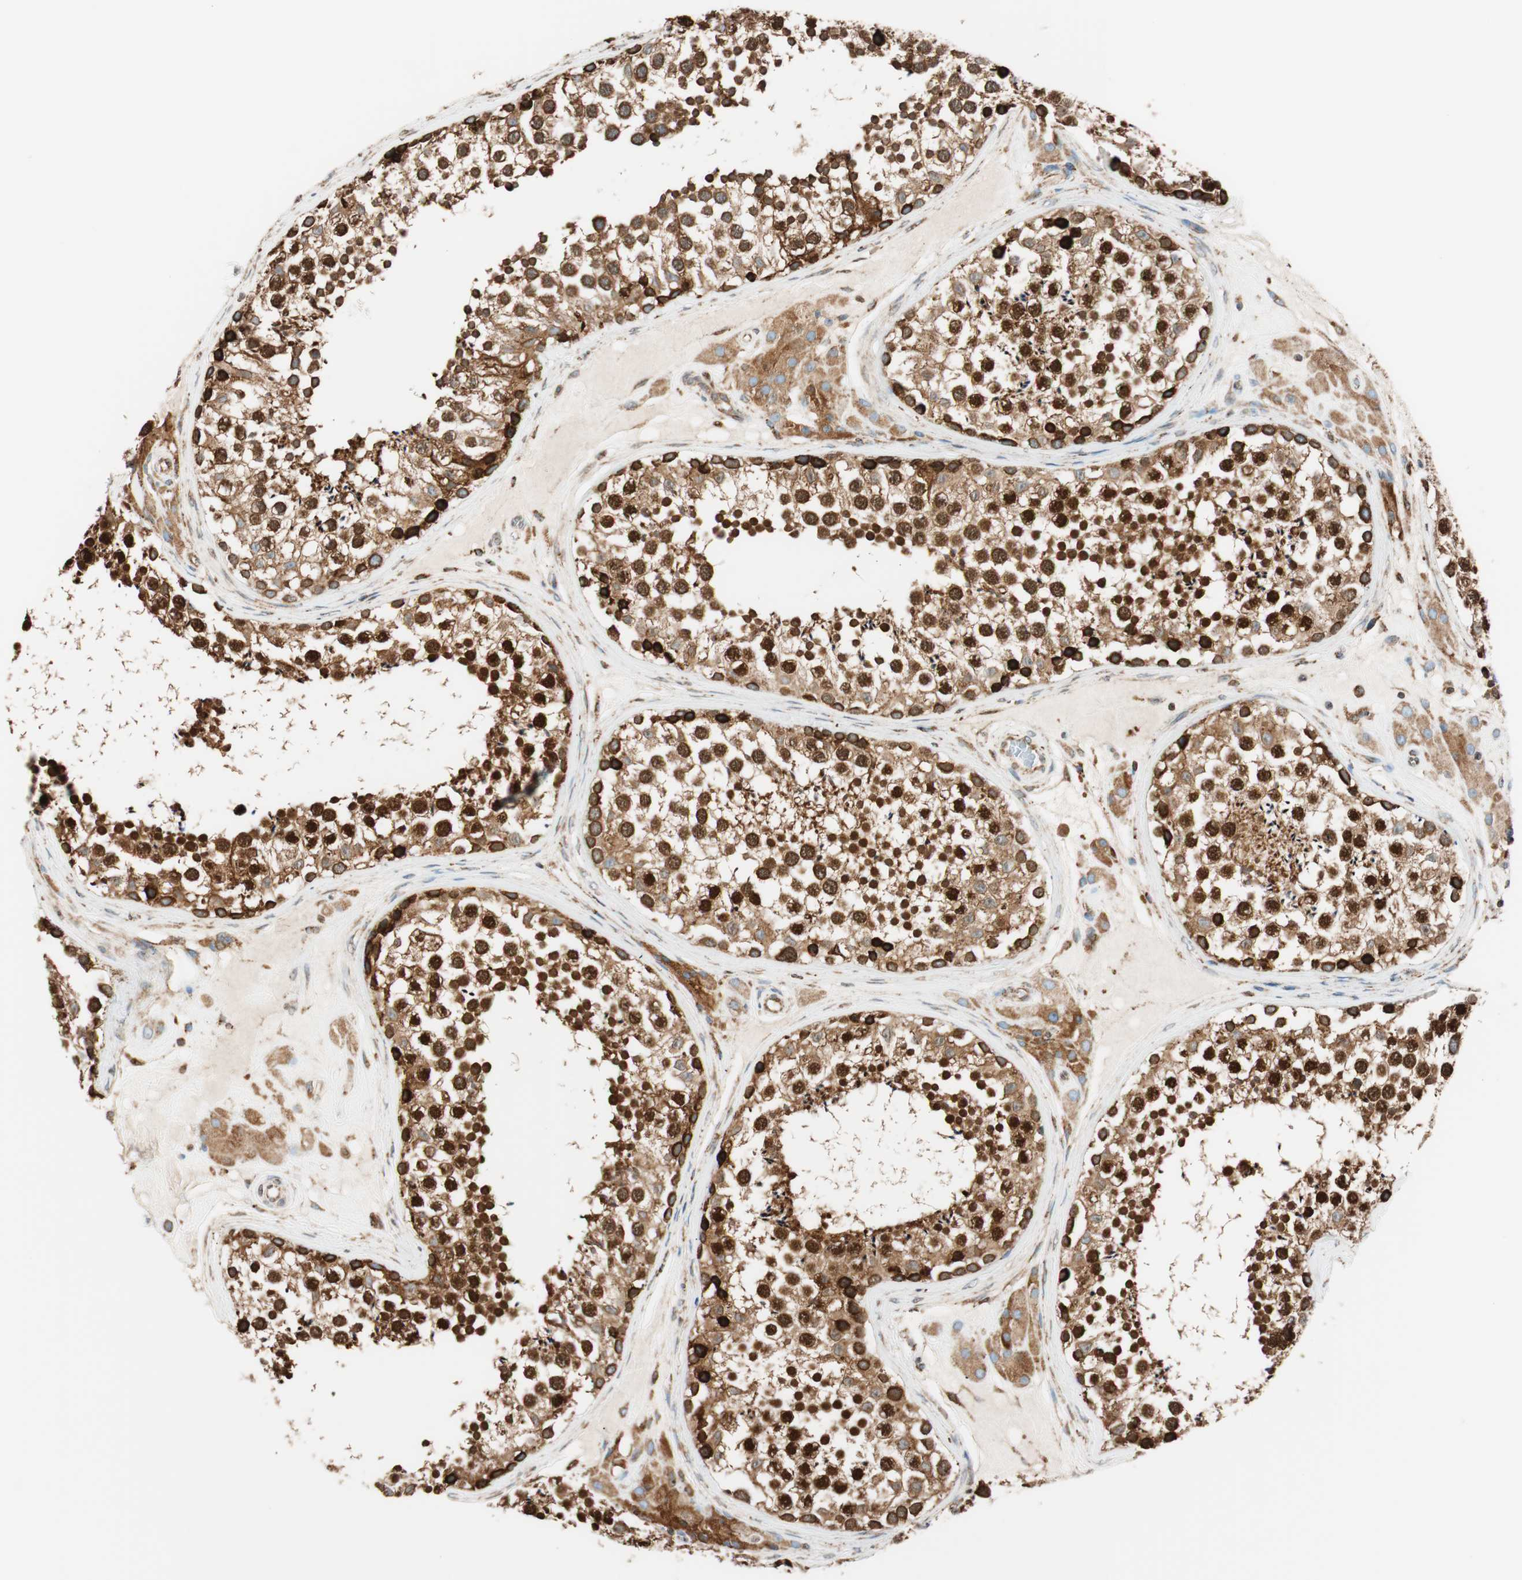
{"staining": {"intensity": "strong", "quantity": ">75%", "location": "cytoplasmic/membranous,nuclear"}, "tissue": "testis", "cell_type": "Cells in seminiferous ducts", "image_type": "normal", "snomed": [{"axis": "morphology", "description": "Normal tissue, NOS"}, {"axis": "topography", "description": "Testis"}], "caption": "The immunohistochemical stain highlights strong cytoplasmic/membranous,nuclear expression in cells in seminiferous ducts of normal testis.", "gene": "PRKCSH", "patient": {"sex": "male", "age": 46}}